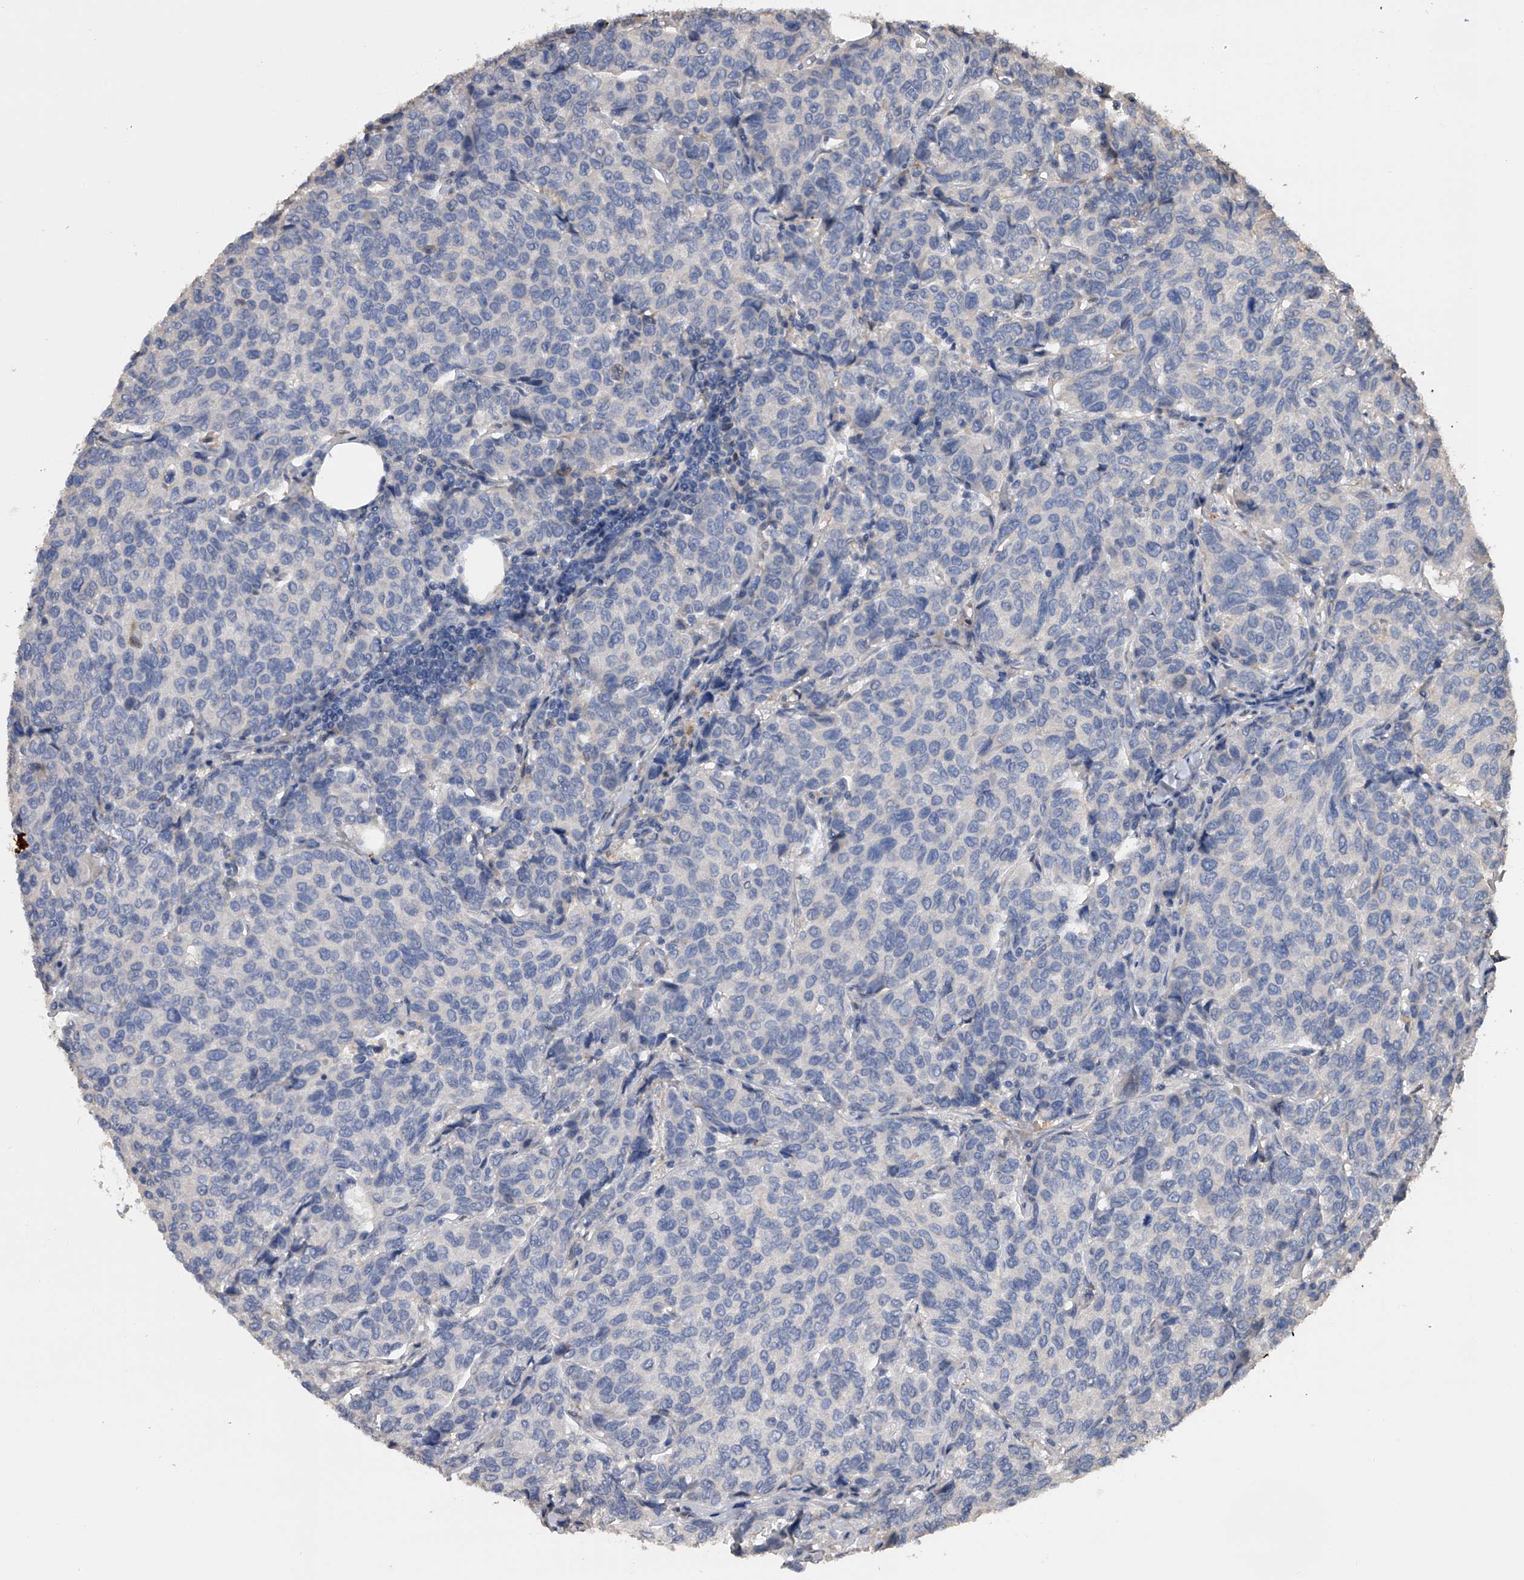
{"staining": {"intensity": "negative", "quantity": "none", "location": "none"}, "tissue": "breast cancer", "cell_type": "Tumor cells", "image_type": "cancer", "snomed": [{"axis": "morphology", "description": "Duct carcinoma"}, {"axis": "topography", "description": "Breast"}], "caption": "This is an IHC micrograph of breast cancer (invasive ductal carcinoma). There is no staining in tumor cells.", "gene": "DOCK9", "patient": {"sex": "female", "age": 55}}